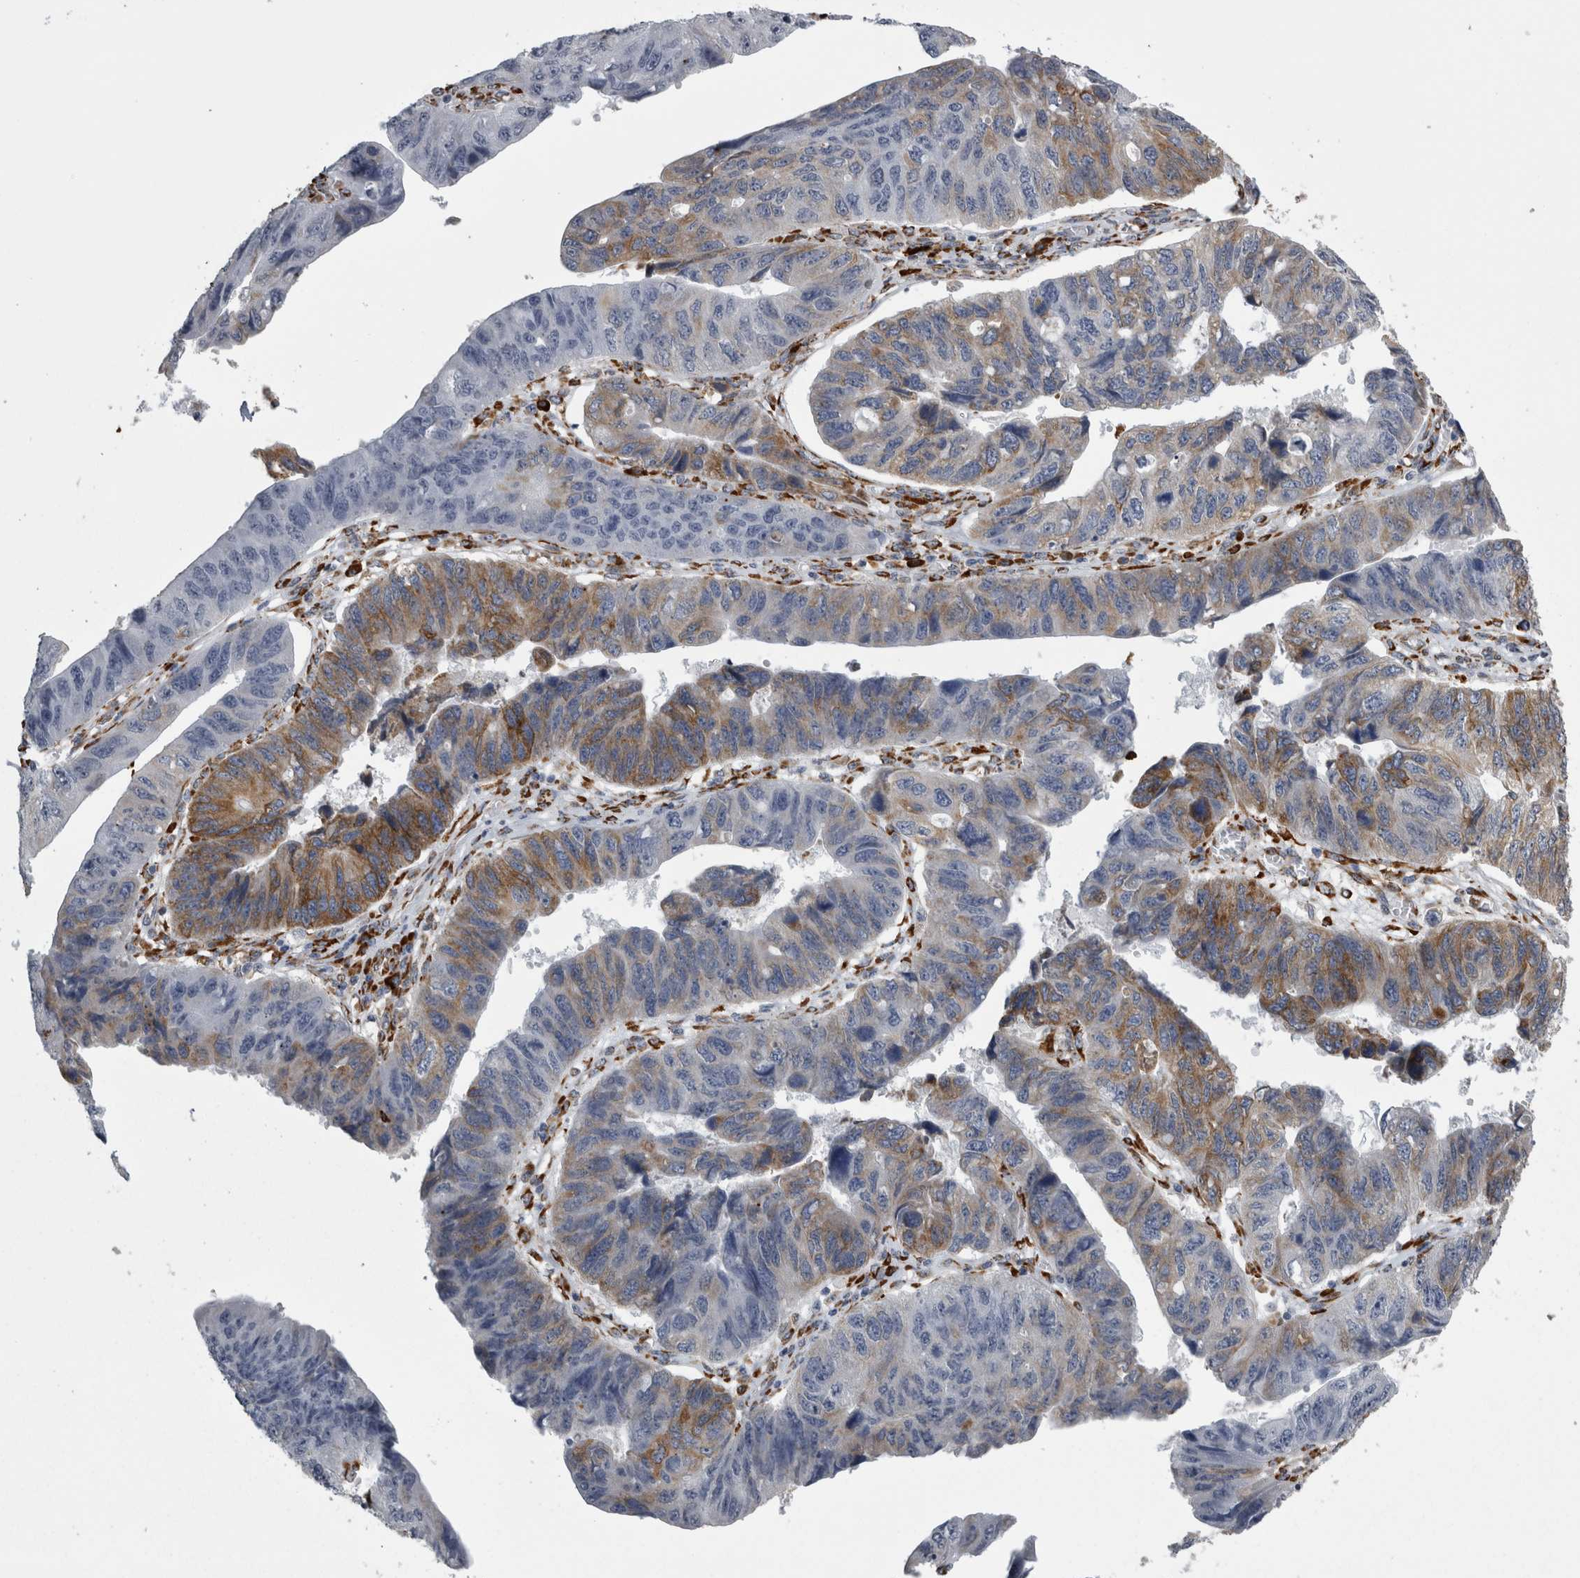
{"staining": {"intensity": "moderate", "quantity": "<25%", "location": "cytoplasmic/membranous"}, "tissue": "stomach cancer", "cell_type": "Tumor cells", "image_type": "cancer", "snomed": [{"axis": "morphology", "description": "Adenocarcinoma, NOS"}, {"axis": "topography", "description": "Stomach"}], "caption": "Human stomach cancer (adenocarcinoma) stained for a protein (brown) shows moderate cytoplasmic/membranous positive expression in approximately <25% of tumor cells.", "gene": "FHIP2B", "patient": {"sex": "male", "age": 59}}